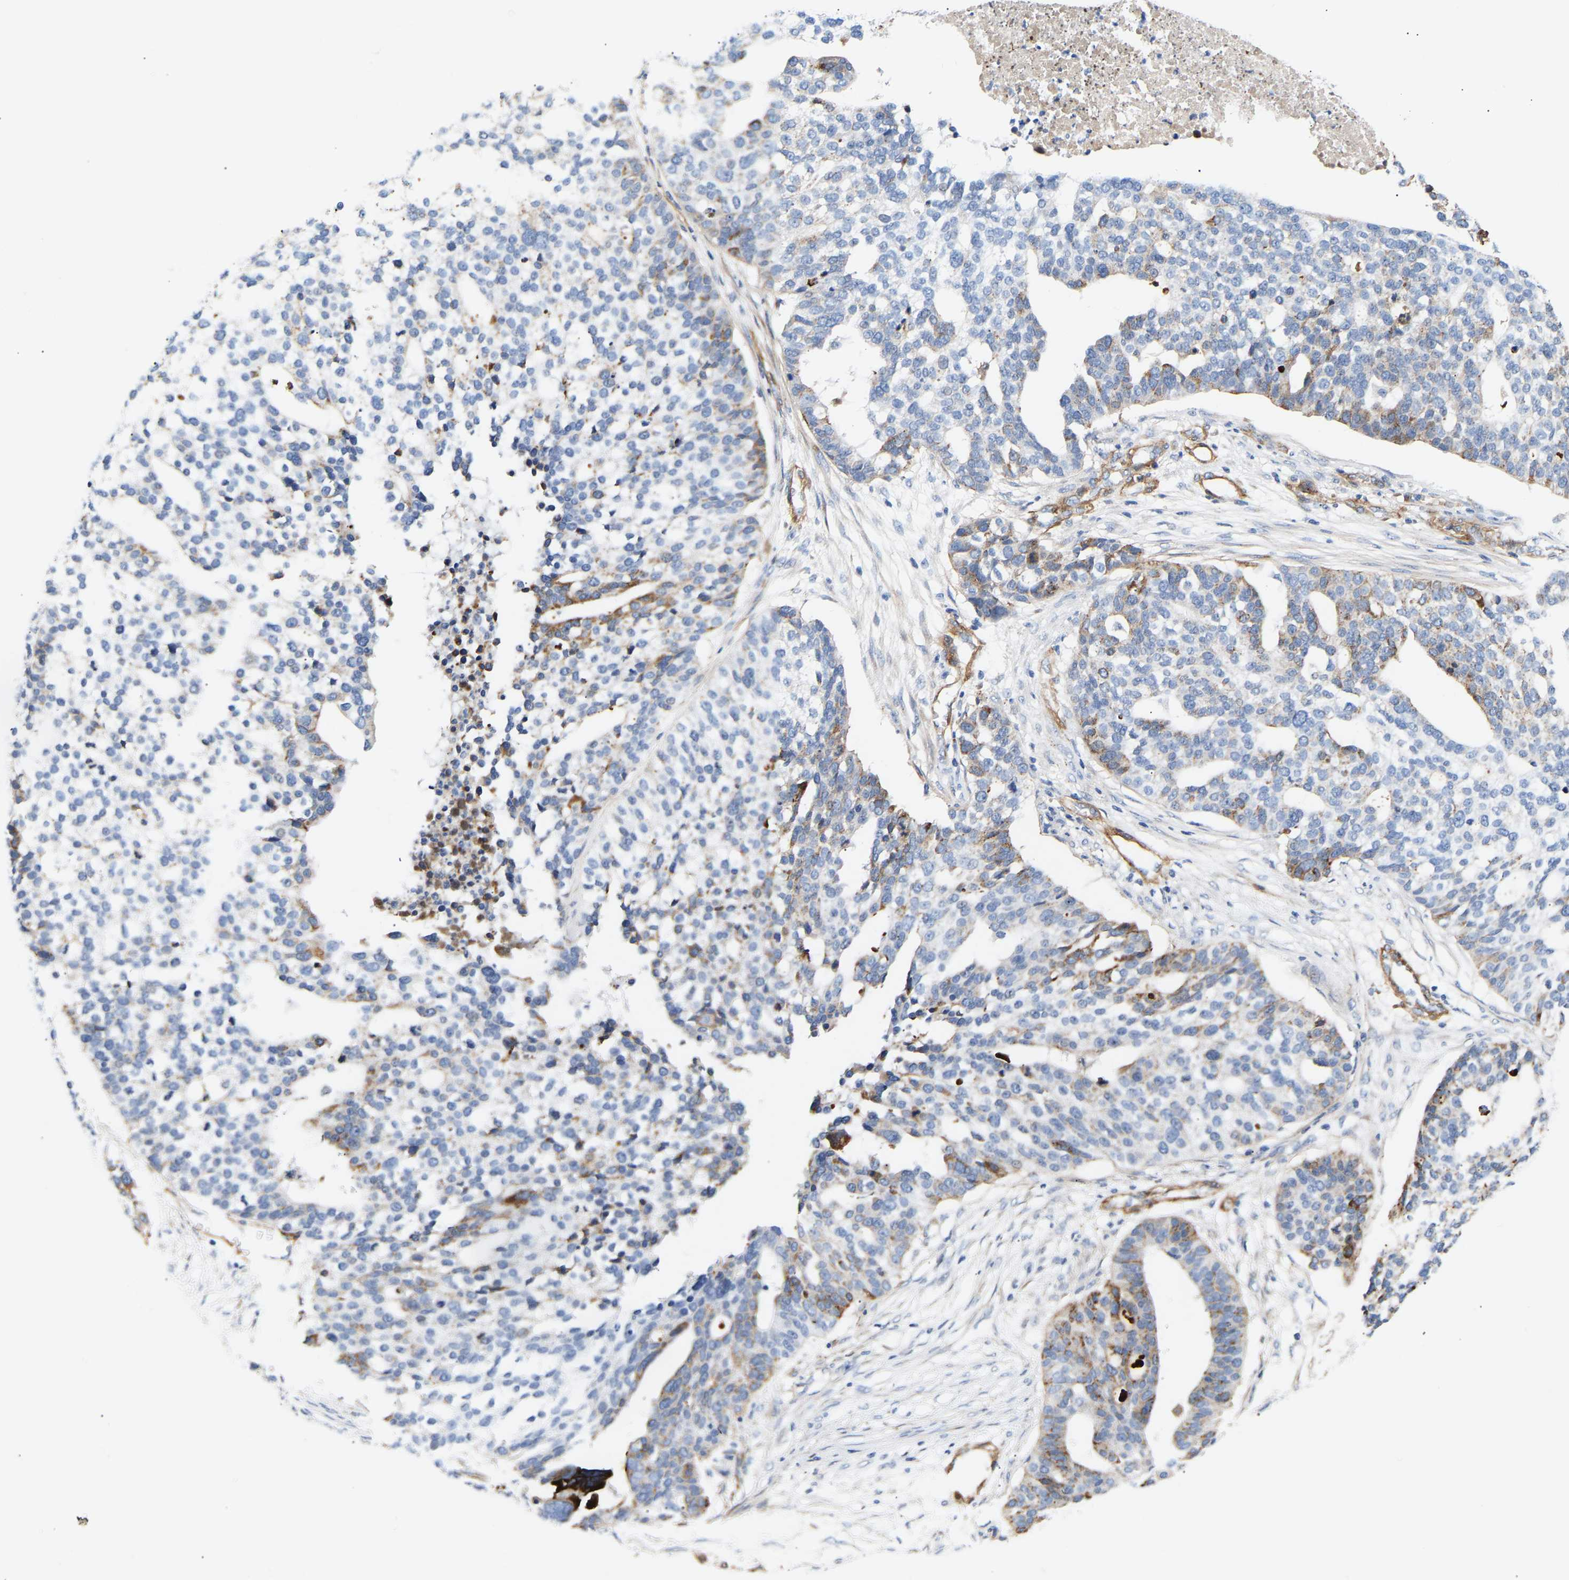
{"staining": {"intensity": "moderate", "quantity": "<25%", "location": "cytoplasmic/membranous"}, "tissue": "ovarian cancer", "cell_type": "Tumor cells", "image_type": "cancer", "snomed": [{"axis": "morphology", "description": "Cystadenocarcinoma, serous, NOS"}, {"axis": "topography", "description": "Ovary"}], "caption": "High-magnification brightfield microscopy of ovarian cancer stained with DAB (3,3'-diaminobenzidine) (brown) and counterstained with hematoxylin (blue). tumor cells exhibit moderate cytoplasmic/membranous positivity is identified in about<25% of cells.", "gene": "IGFBP7", "patient": {"sex": "female", "age": 59}}